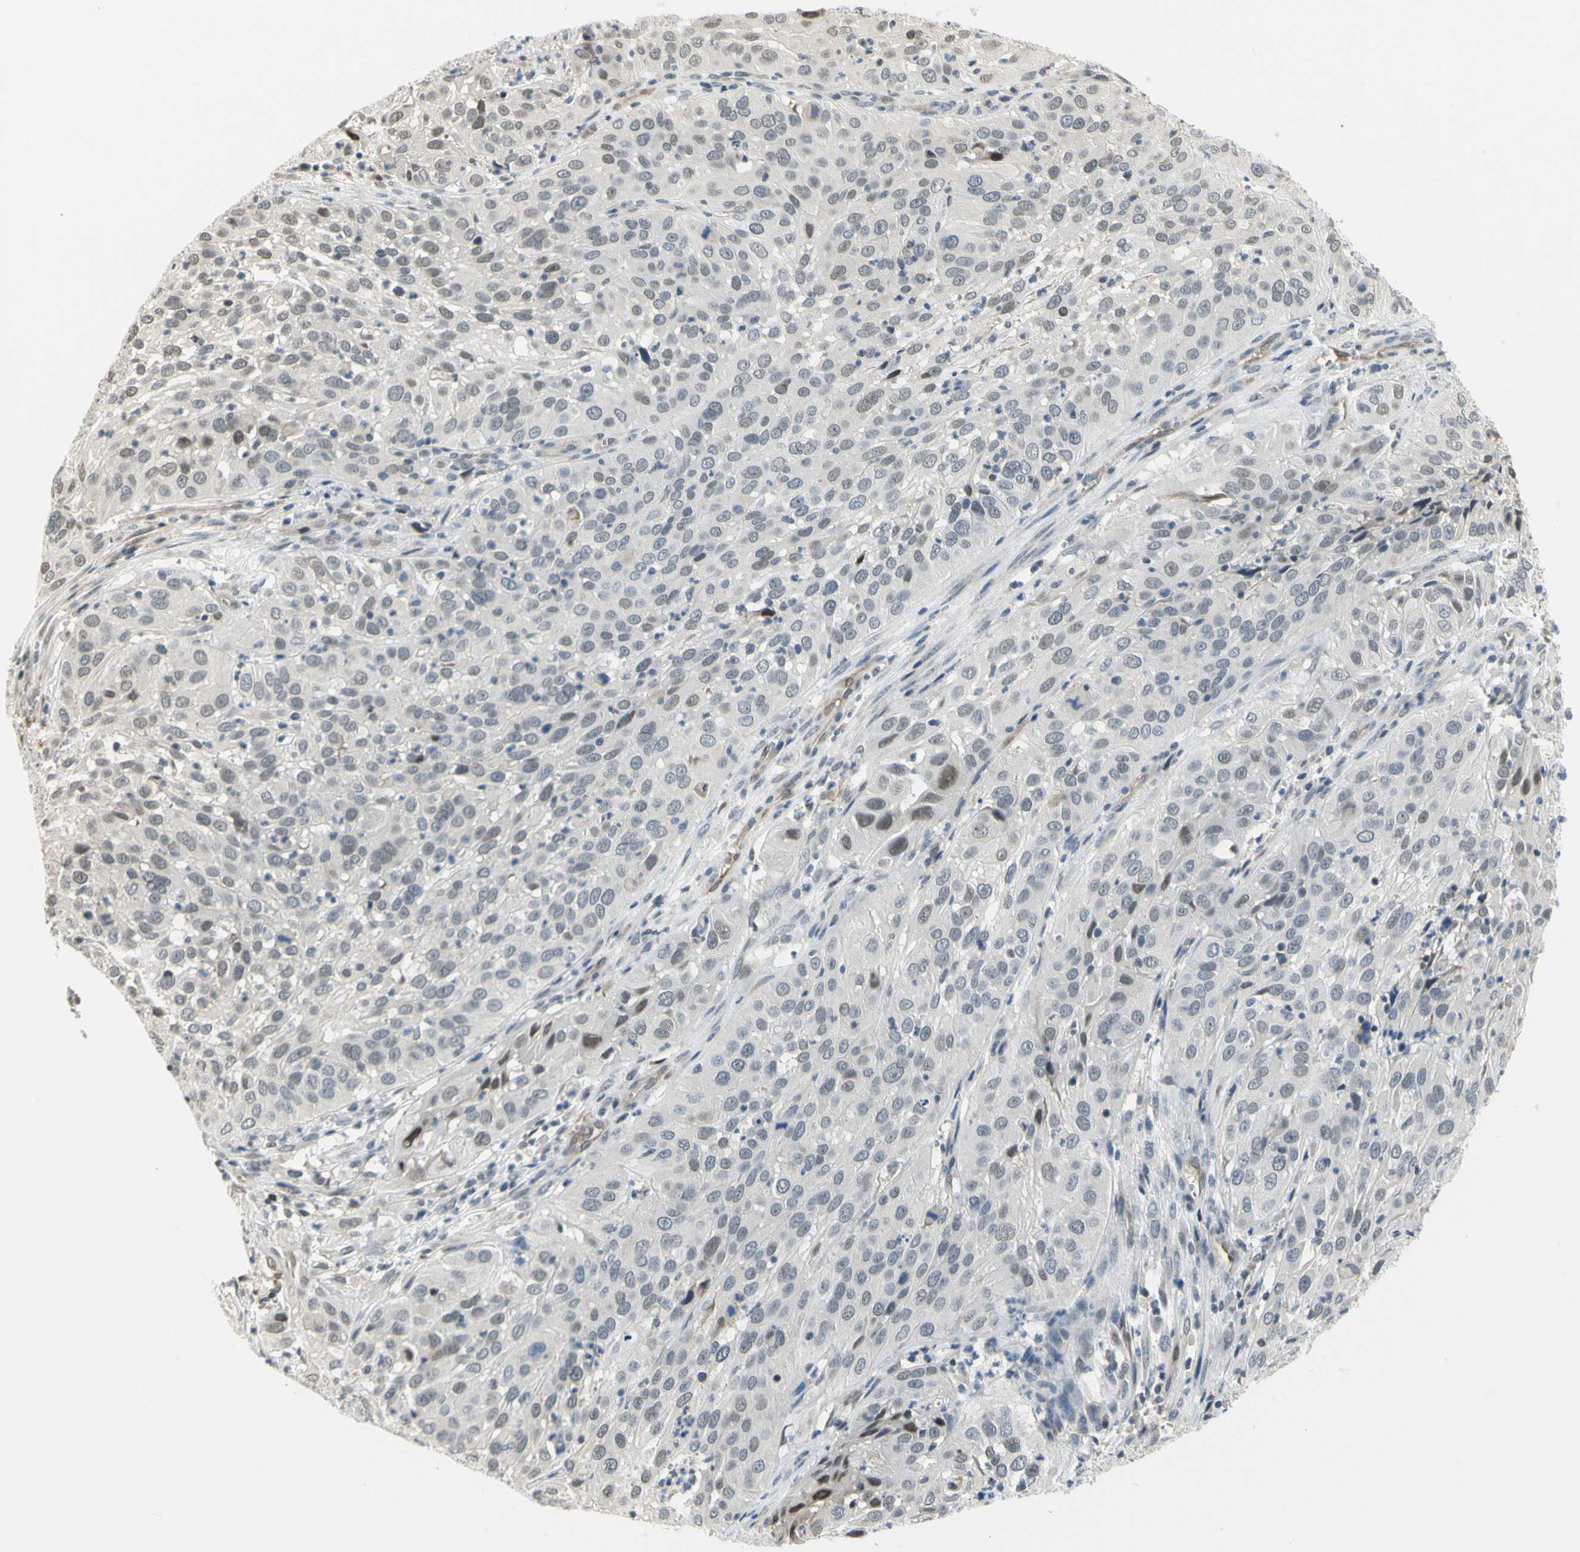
{"staining": {"intensity": "weak", "quantity": "25%-75%", "location": "nuclear"}, "tissue": "cervical cancer", "cell_type": "Tumor cells", "image_type": "cancer", "snomed": [{"axis": "morphology", "description": "Squamous cell carcinoma, NOS"}, {"axis": "topography", "description": "Cervix"}], "caption": "Cervical squamous cell carcinoma stained with immunohistochemistry exhibits weak nuclear expression in about 25%-75% of tumor cells.", "gene": "IMPG2", "patient": {"sex": "female", "age": 32}}